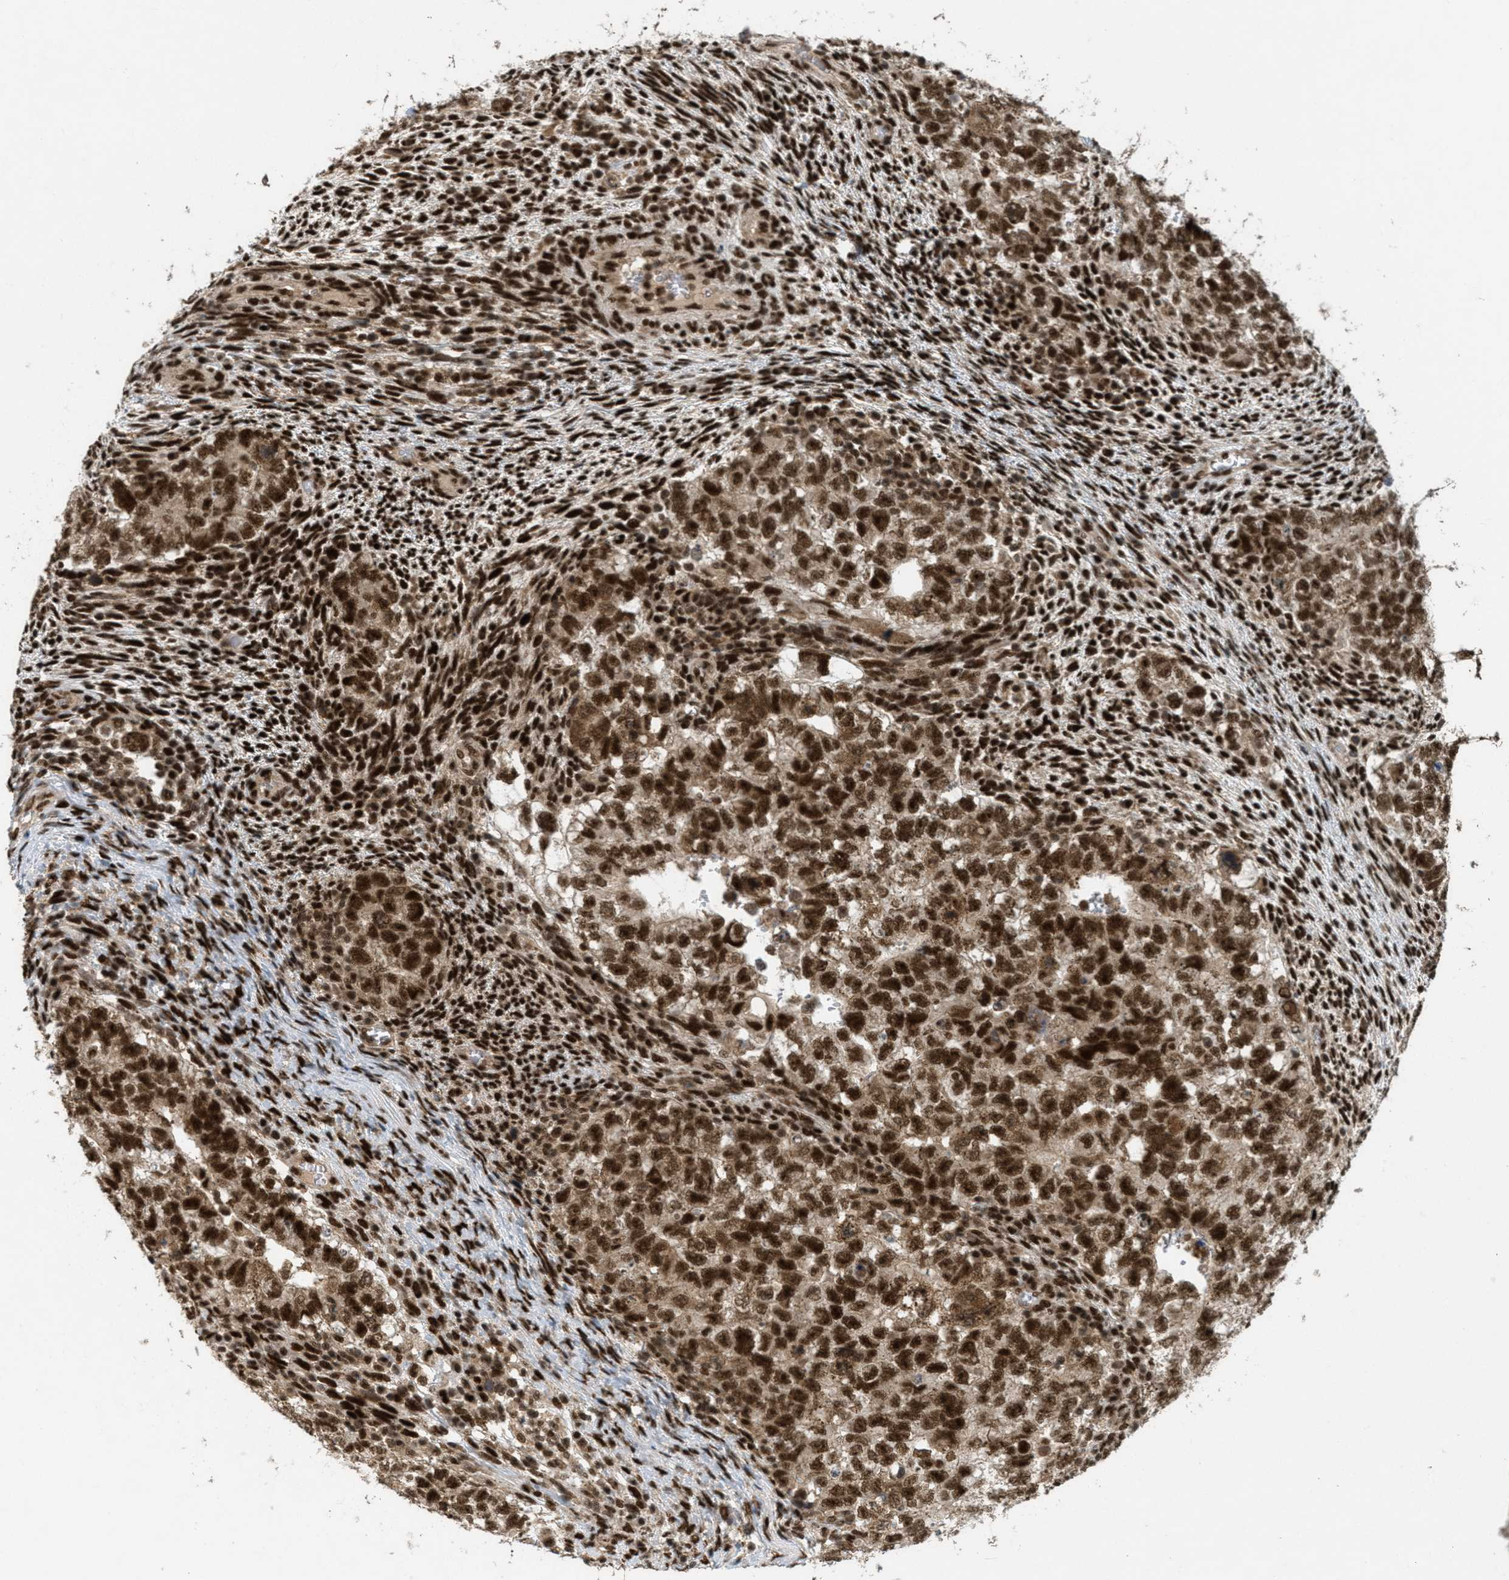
{"staining": {"intensity": "strong", "quantity": ">75%", "location": "cytoplasmic/membranous,nuclear"}, "tissue": "testis cancer", "cell_type": "Tumor cells", "image_type": "cancer", "snomed": [{"axis": "morphology", "description": "Seminoma, NOS"}, {"axis": "morphology", "description": "Carcinoma, Embryonal, NOS"}, {"axis": "topography", "description": "Testis"}], "caption": "High-power microscopy captured an IHC histopathology image of testis cancer (embryonal carcinoma), revealing strong cytoplasmic/membranous and nuclear positivity in approximately >75% of tumor cells.", "gene": "TLK1", "patient": {"sex": "male", "age": 38}}